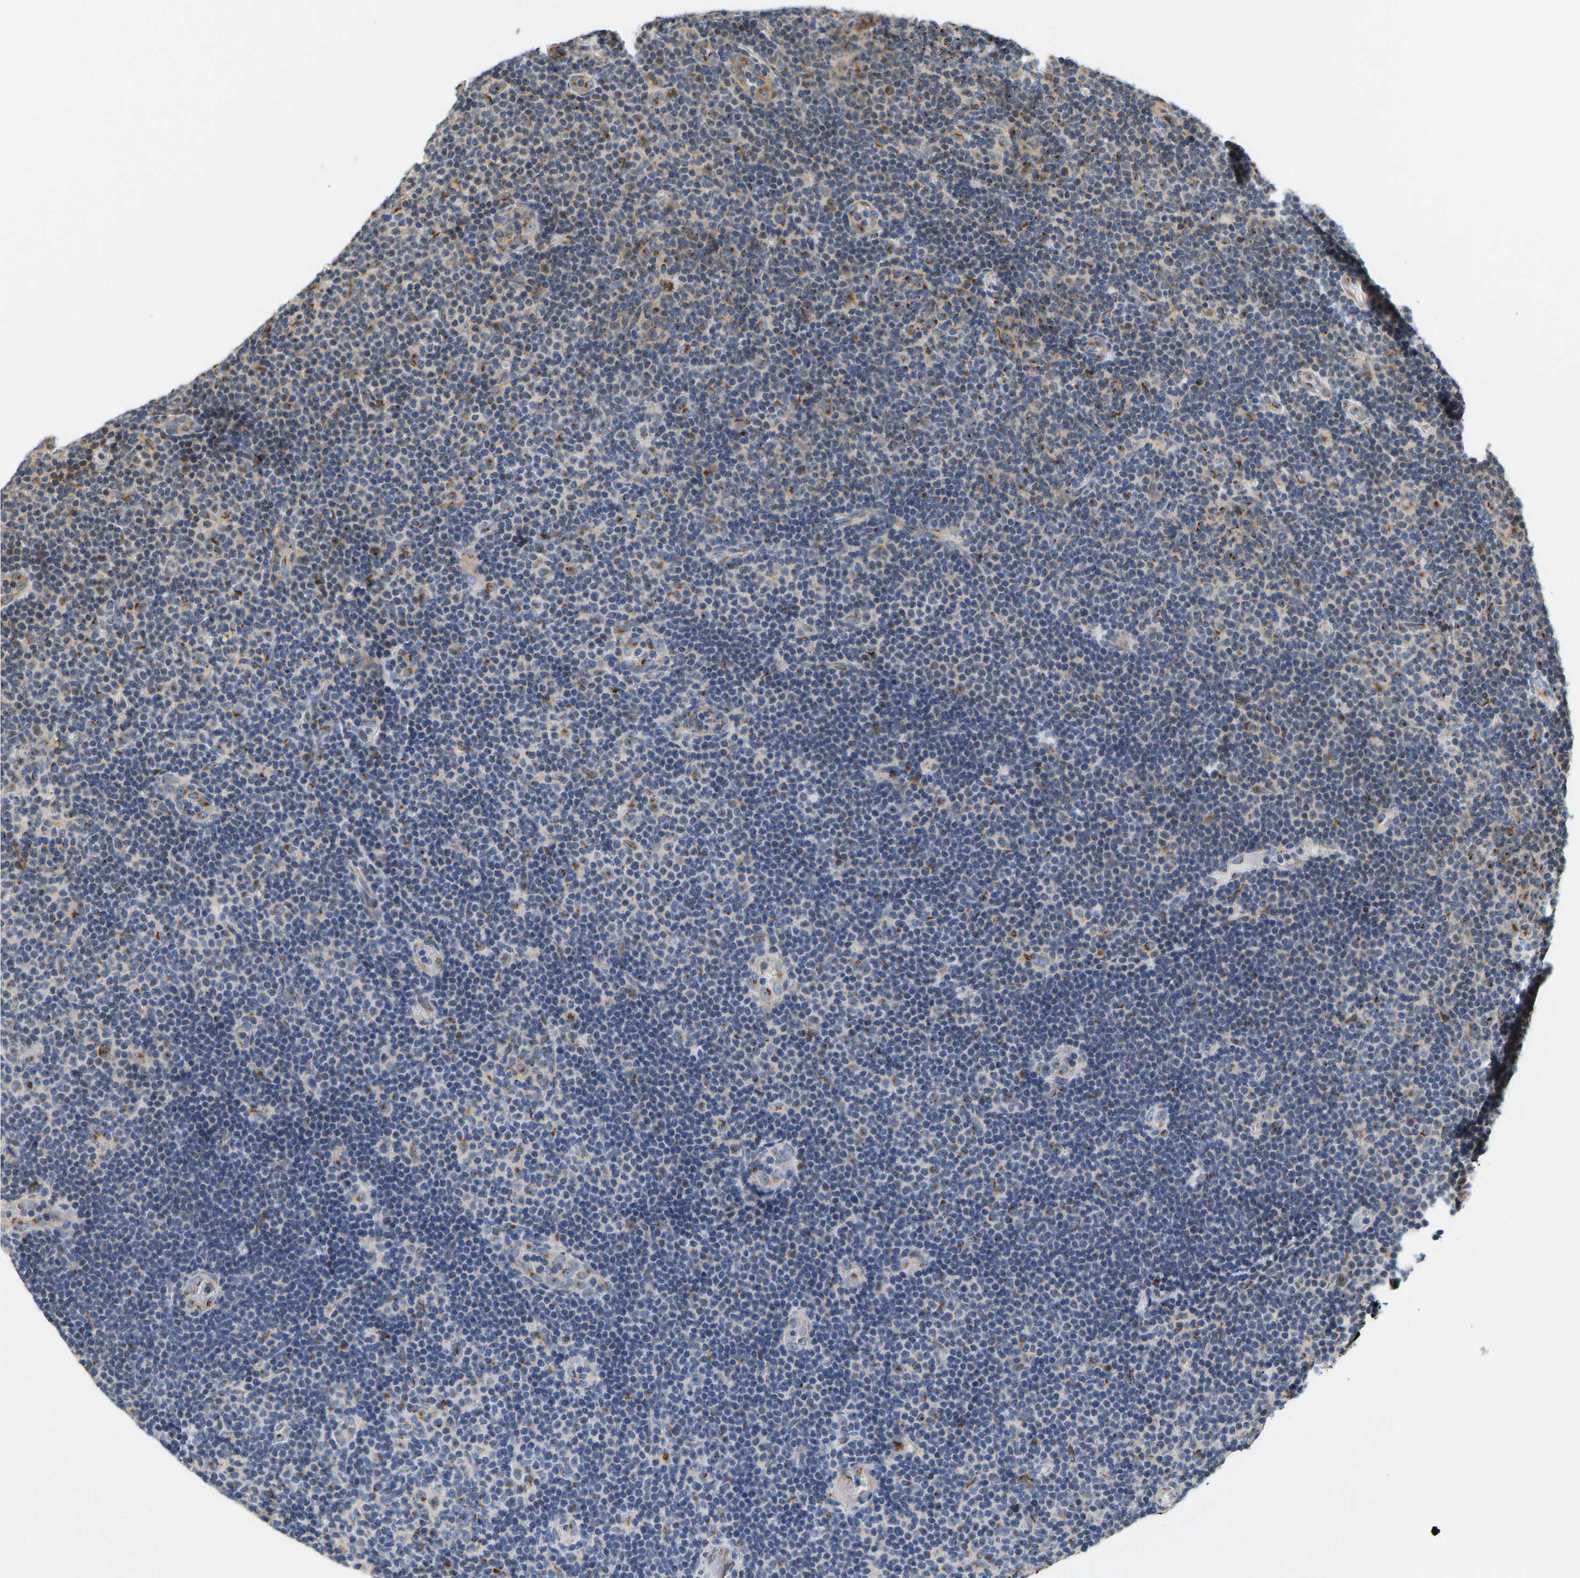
{"staining": {"intensity": "moderate", "quantity": "<25%", "location": "cytoplasmic/membranous"}, "tissue": "lymphoma", "cell_type": "Tumor cells", "image_type": "cancer", "snomed": [{"axis": "morphology", "description": "Malignant lymphoma, non-Hodgkin's type, Low grade"}, {"axis": "topography", "description": "Lymph node"}], "caption": "Low-grade malignant lymphoma, non-Hodgkin's type stained with a brown dye shows moderate cytoplasmic/membranous positive positivity in approximately <25% of tumor cells.", "gene": "YIPF4", "patient": {"sex": "male", "age": 83}}